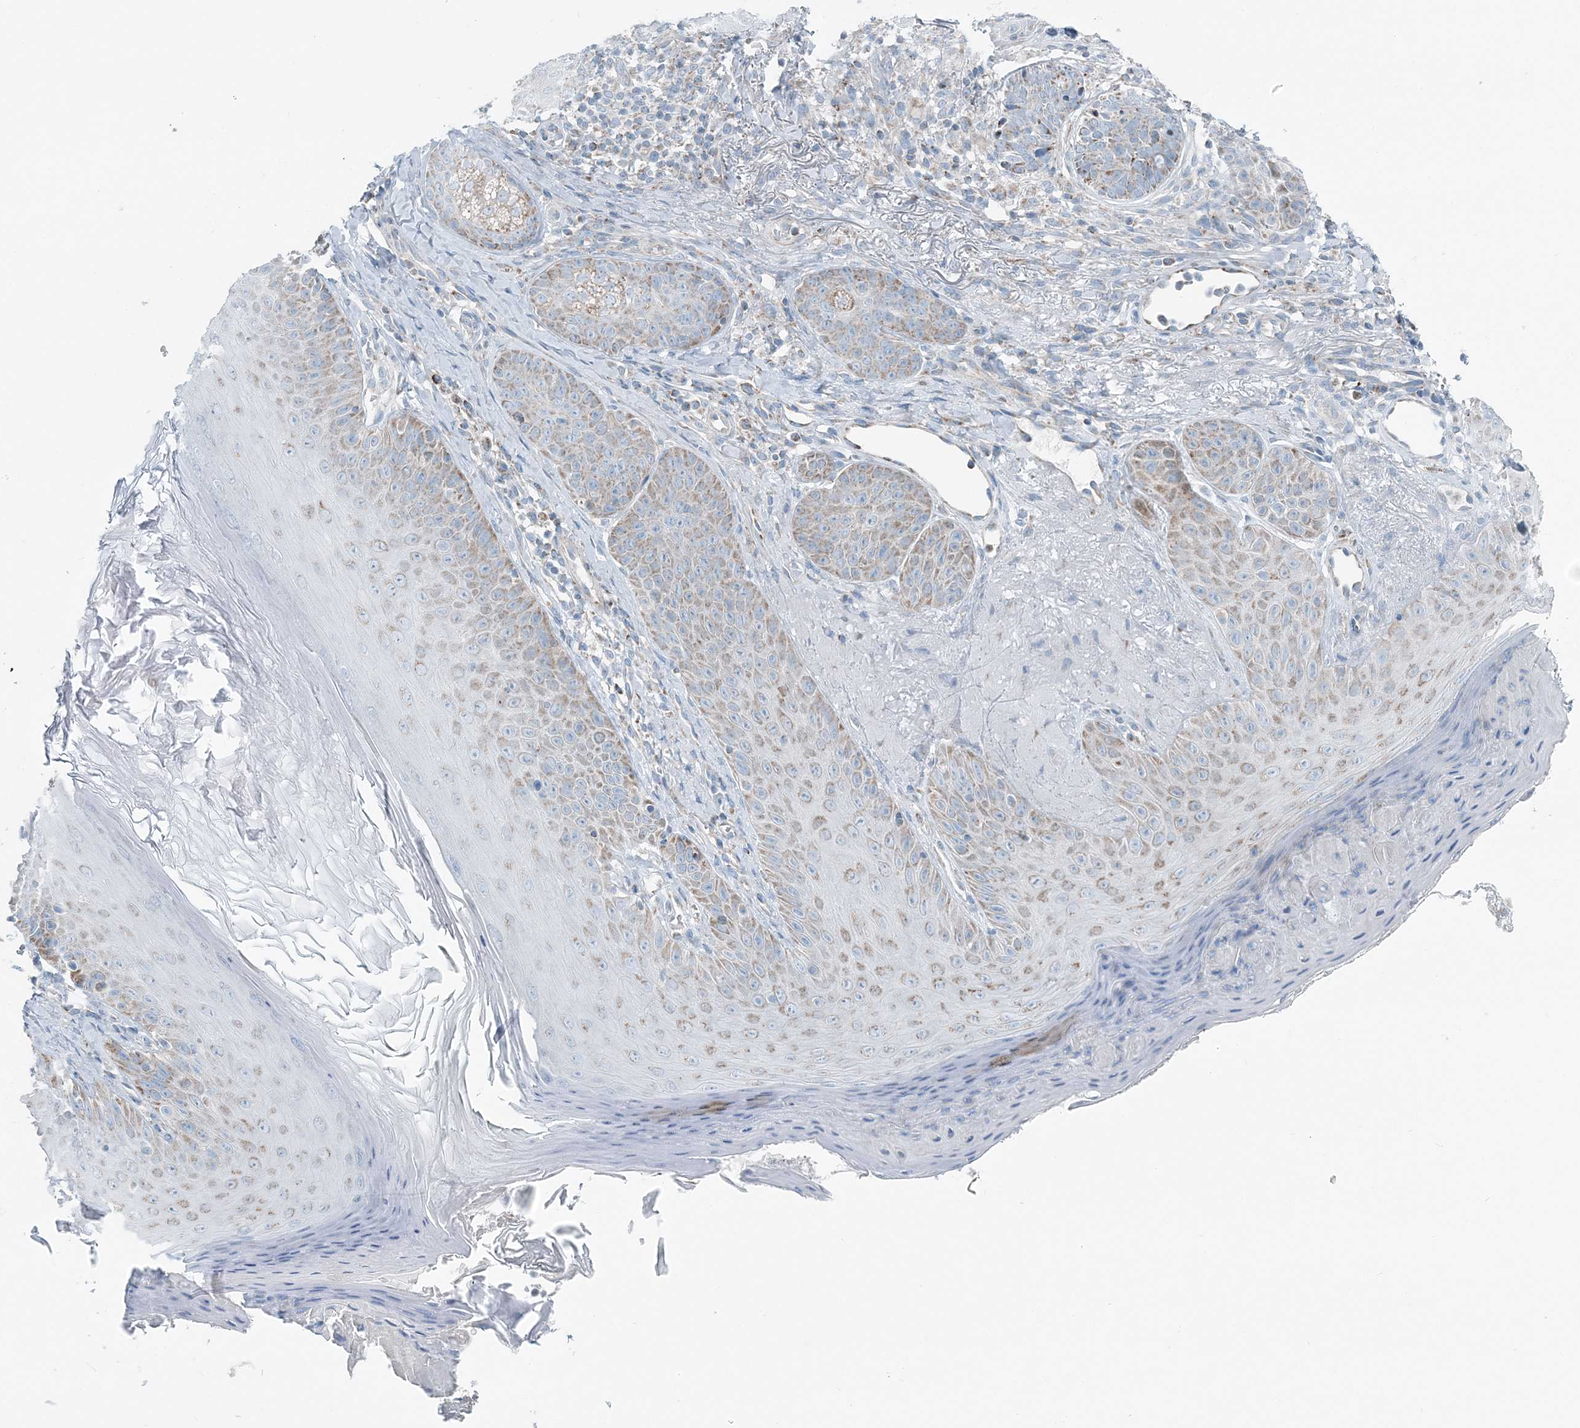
{"staining": {"intensity": "moderate", "quantity": ">75%", "location": "cytoplasmic/membranous"}, "tissue": "skin", "cell_type": "Fibroblasts", "image_type": "normal", "snomed": [{"axis": "morphology", "description": "Normal tissue, NOS"}, {"axis": "topography", "description": "Skin"}], "caption": "DAB (3,3'-diaminobenzidine) immunohistochemical staining of unremarkable skin exhibits moderate cytoplasmic/membranous protein expression in about >75% of fibroblasts. (DAB = brown stain, brightfield microscopy at high magnification).", "gene": "INTU", "patient": {"sex": "male", "age": 57}}